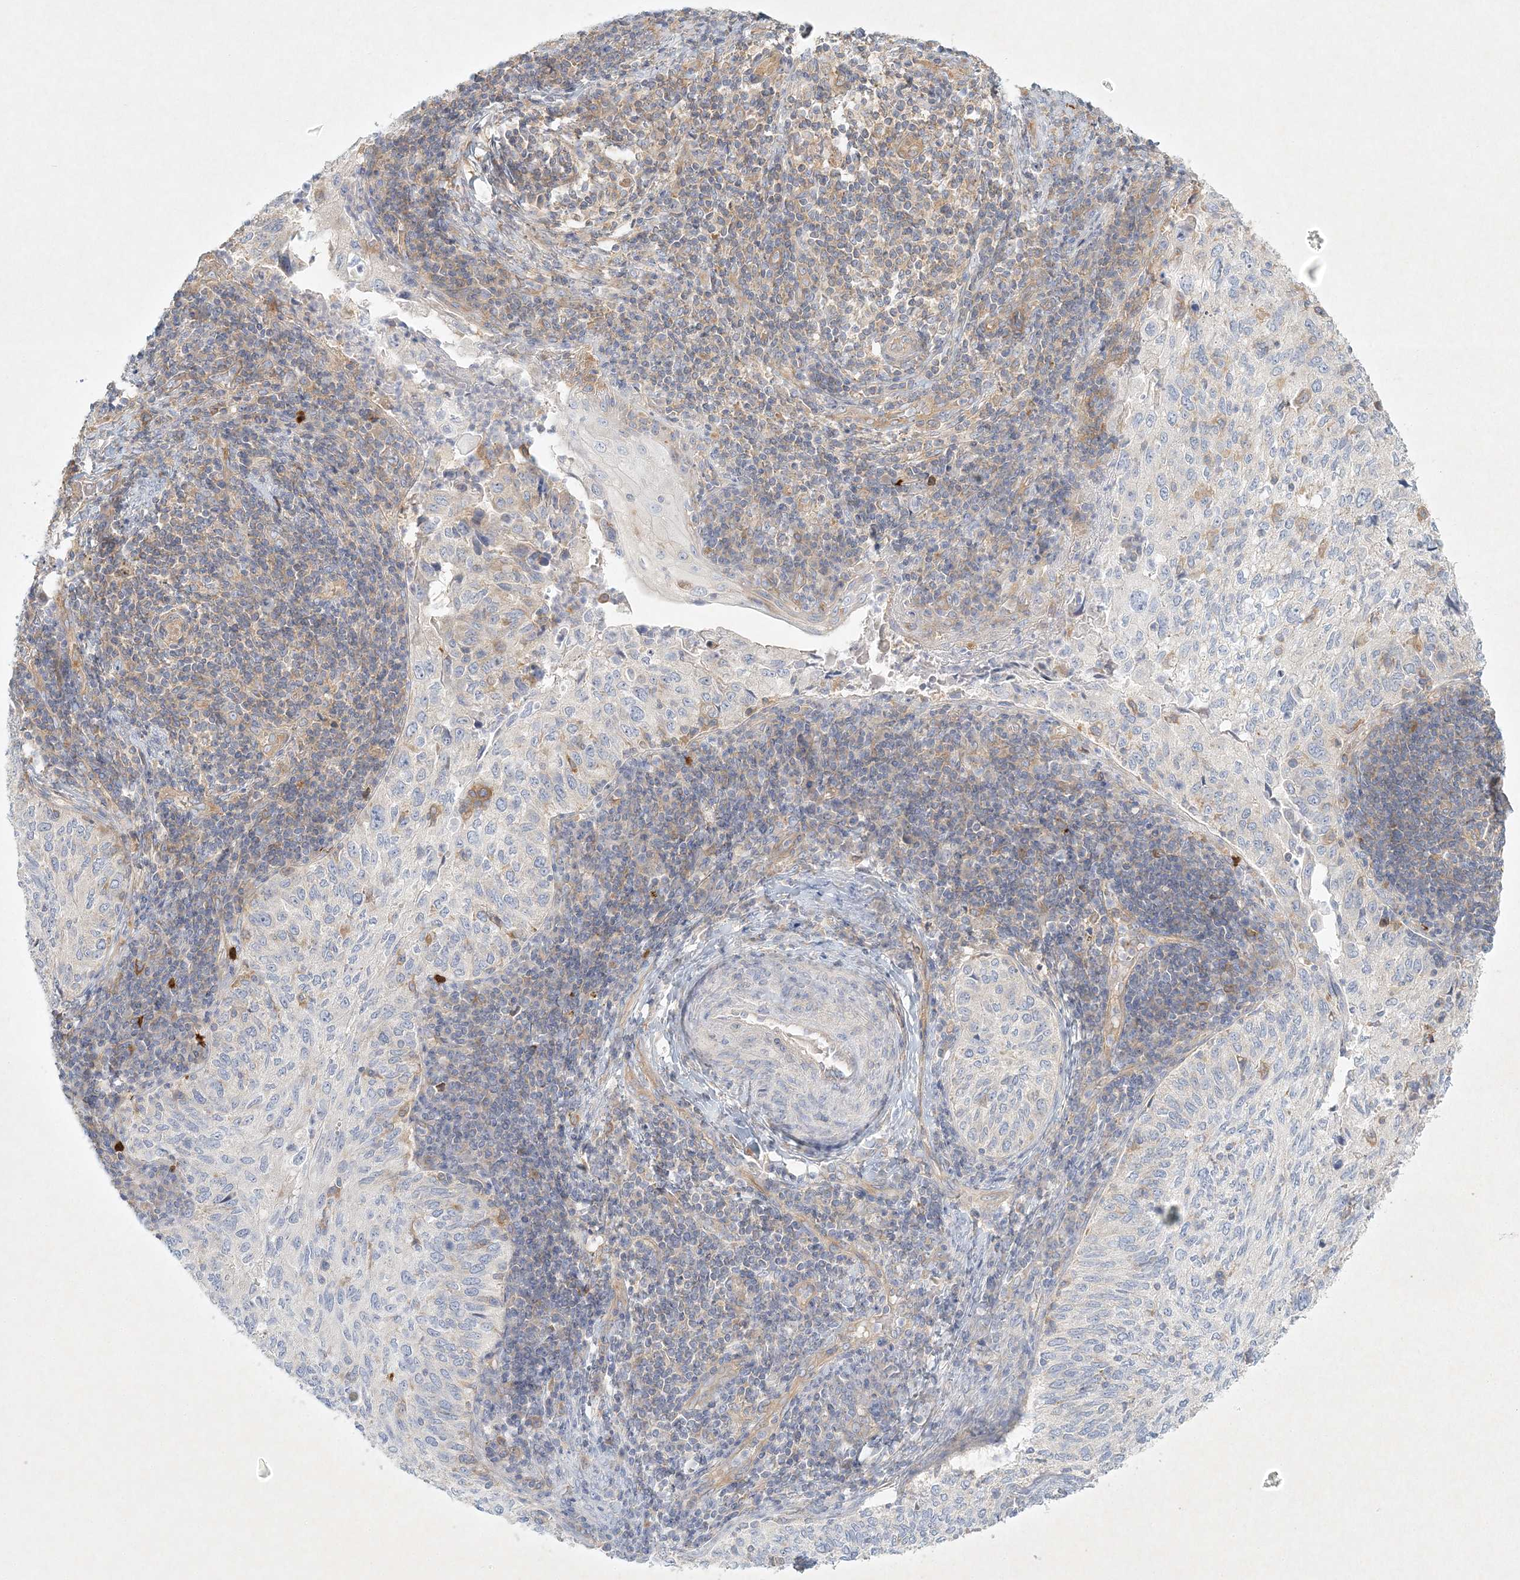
{"staining": {"intensity": "weak", "quantity": "<25%", "location": "cytoplasmic/membranous"}, "tissue": "cervical cancer", "cell_type": "Tumor cells", "image_type": "cancer", "snomed": [{"axis": "morphology", "description": "Squamous cell carcinoma, NOS"}, {"axis": "topography", "description": "Cervix"}], "caption": "High power microscopy histopathology image of an immunohistochemistry (IHC) photomicrograph of cervical cancer, revealing no significant staining in tumor cells. The staining was performed using DAB to visualize the protein expression in brown, while the nuclei were stained in blue with hematoxylin (Magnification: 20x).", "gene": "STK11IP", "patient": {"sex": "female", "age": 30}}